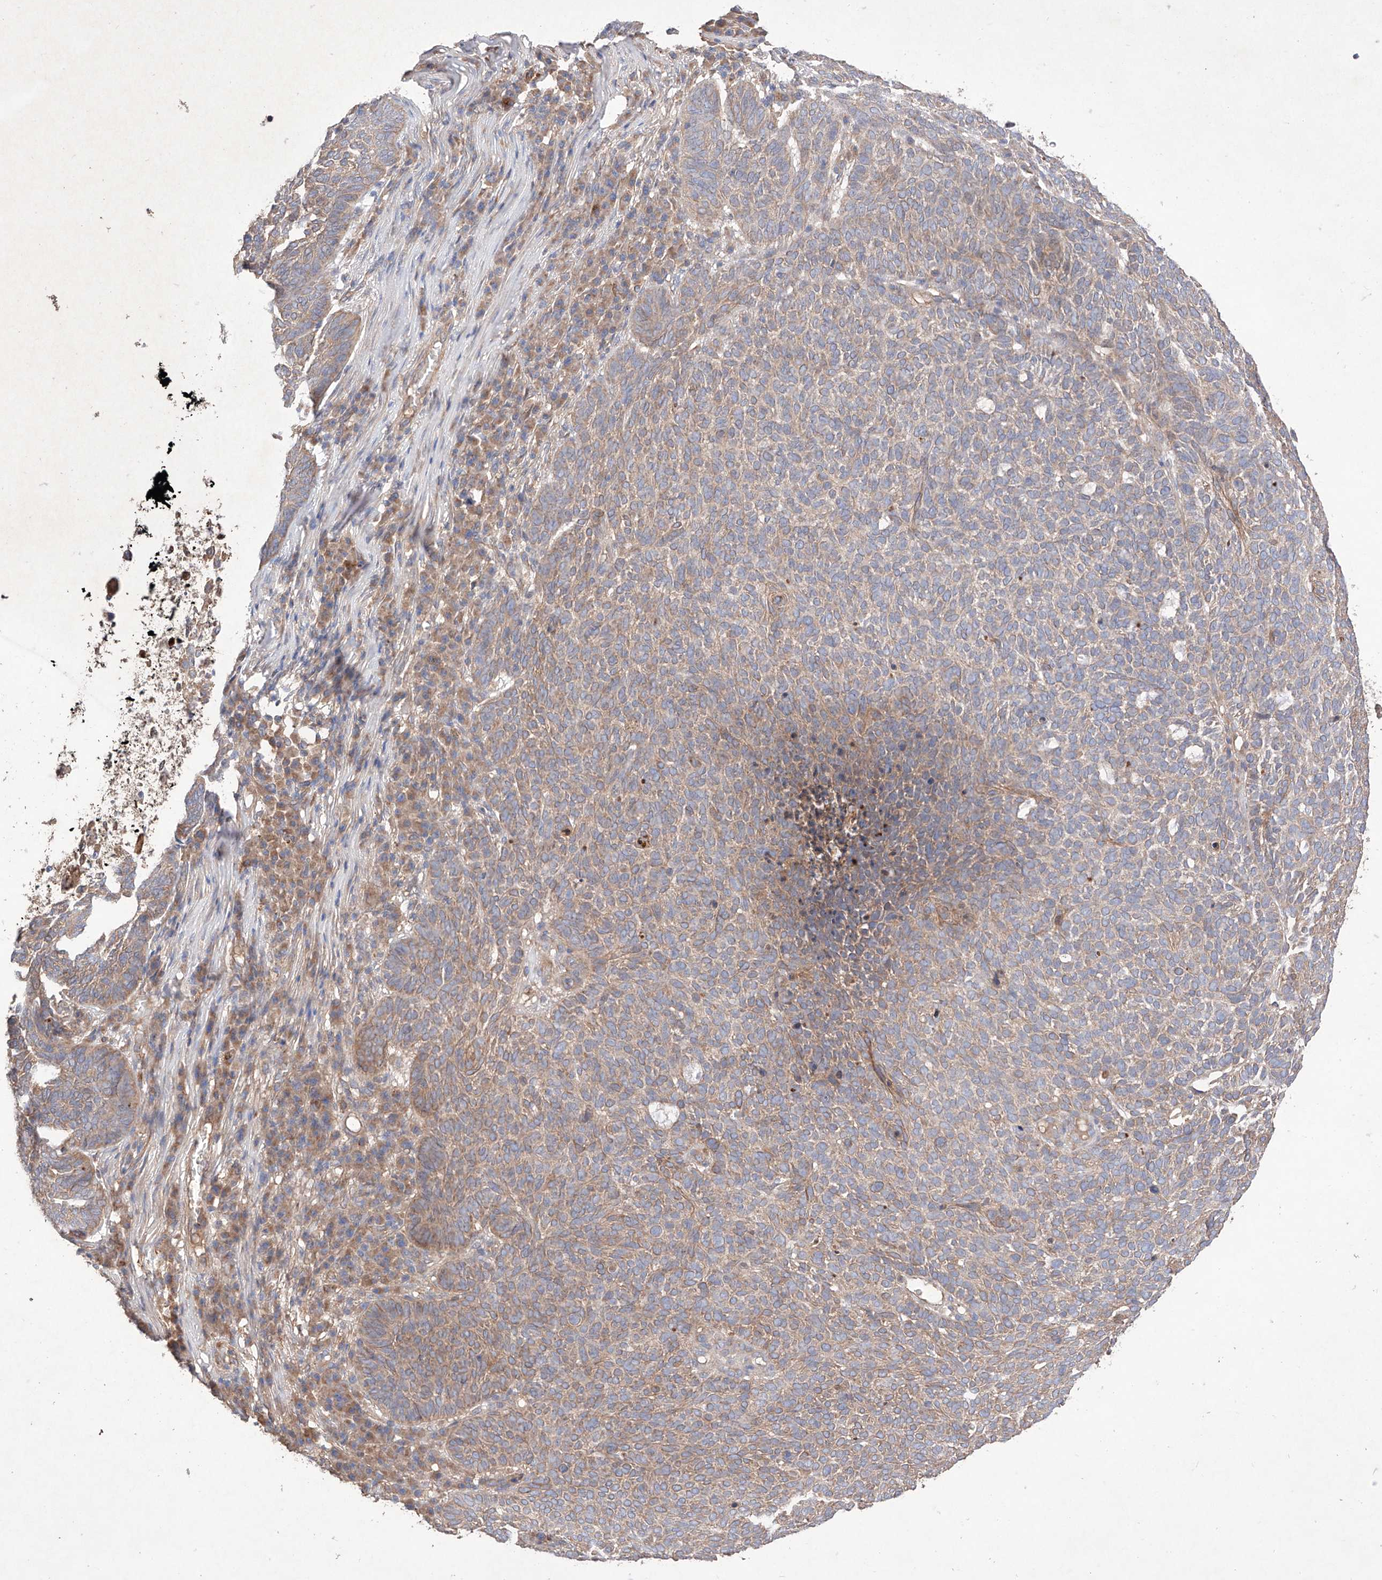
{"staining": {"intensity": "weak", "quantity": ">75%", "location": "cytoplasmic/membranous"}, "tissue": "skin cancer", "cell_type": "Tumor cells", "image_type": "cancer", "snomed": [{"axis": "morphology", "description": "Squamous cell carcinoma, NOS"}, {"axis": "topography", "description": "Skin"}], "caption": "DAB (3,3'-diaminobenzidine) immunohistochemical staining of skin cancer displays weak cytoplasmic/membranous protein expression in approximately >75% of tumor cells.", "gene": "C6orf62", "patient": {"sex": "female", "age": 90}}